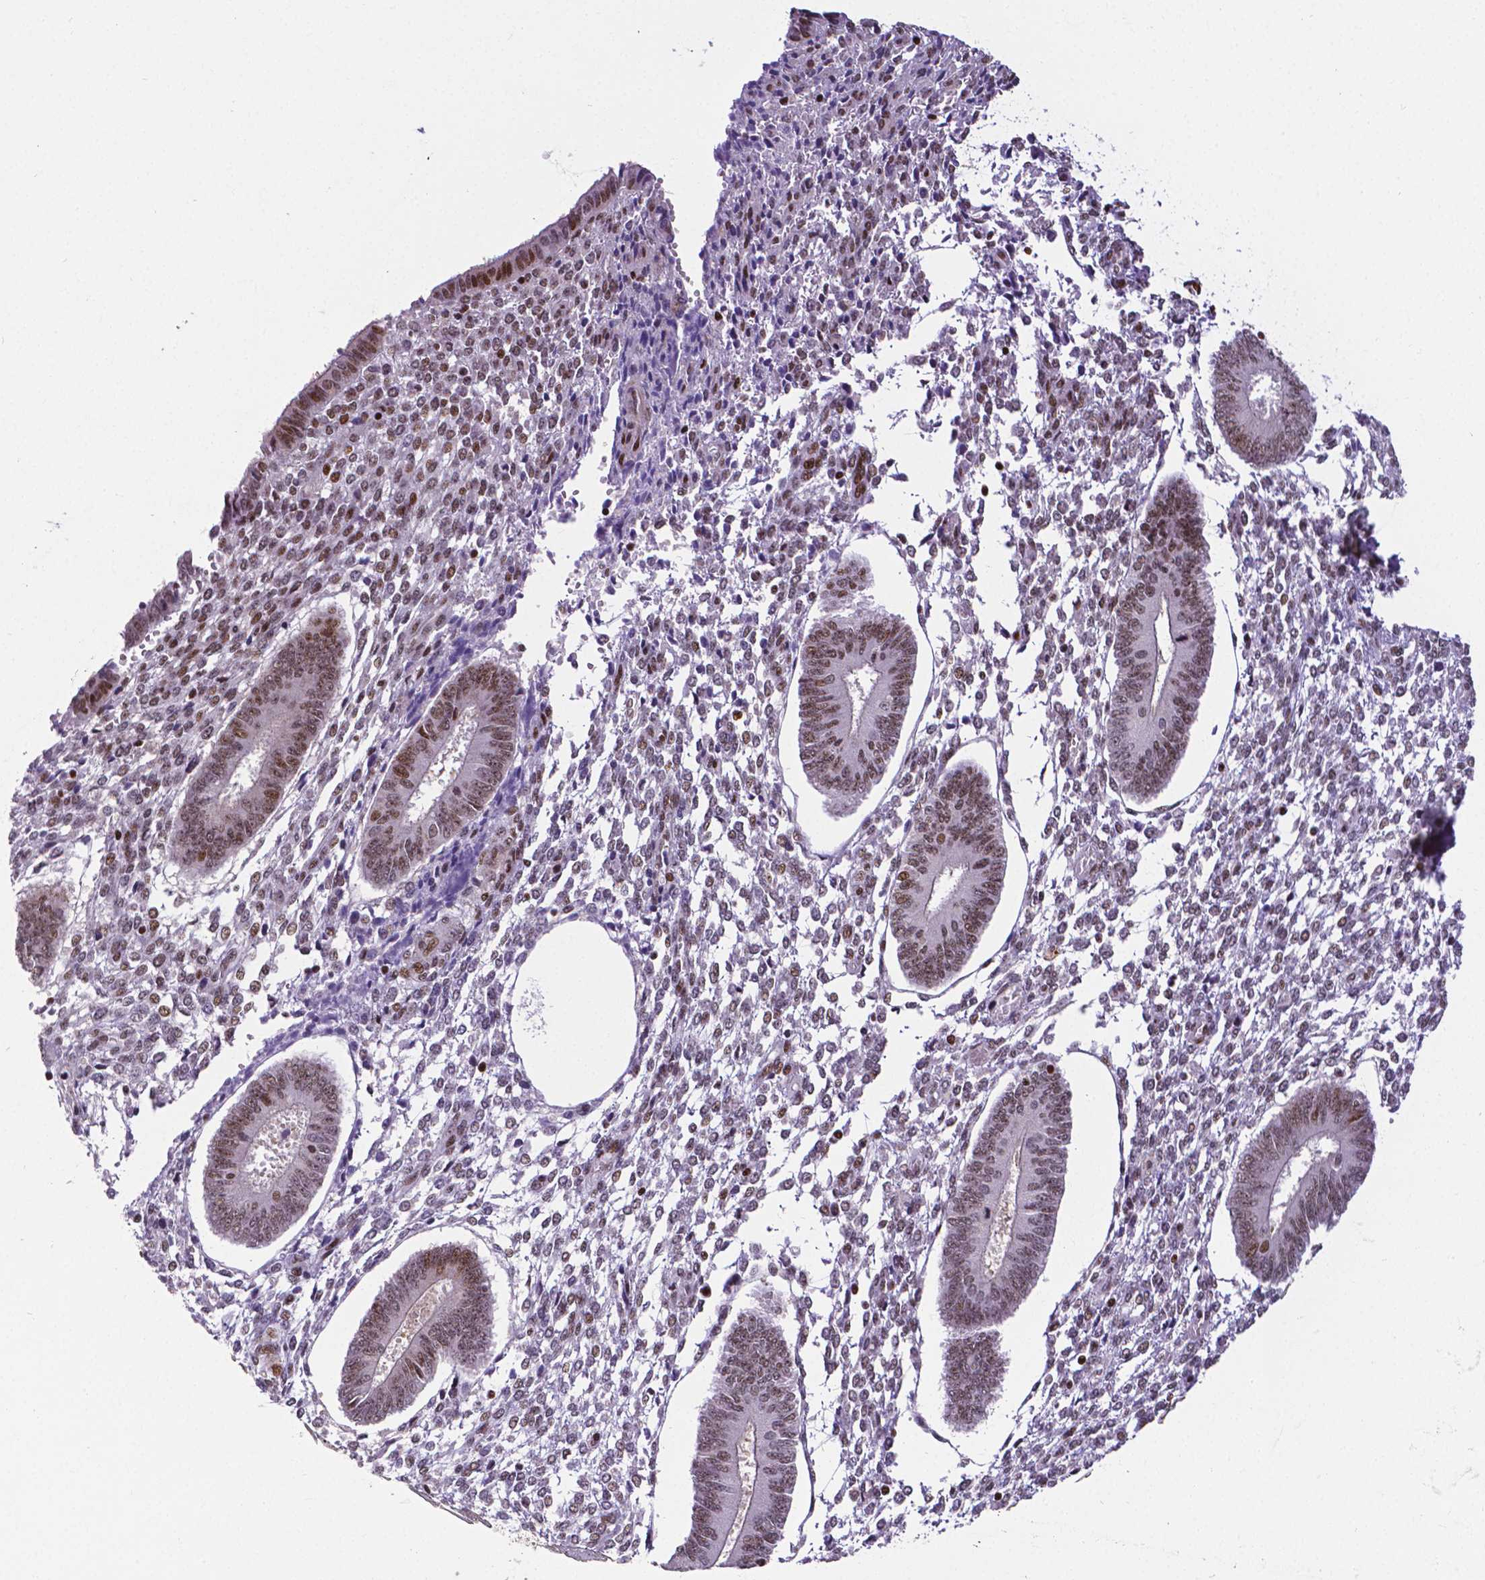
{"staining": {"intensity": "moderate", "quantity": ">75%", "location": "nuclear"}, "tissue": "endometrium", "cell_type": "Cells in endometrial stroma", "image_type": "normal", "snomed": [{"axis": "morphology", "description": "Normal tissue, NOS"}, {"axis": "topography", "description": "Endometrium"}], "caption": "Endometrium stained for a protein (brown) displays moderate nuclear positive positivity in approximately >75% of cells in endometrial stroma.", "gene": "CTCF", "patient": {"sex": "female", "age": 42}}